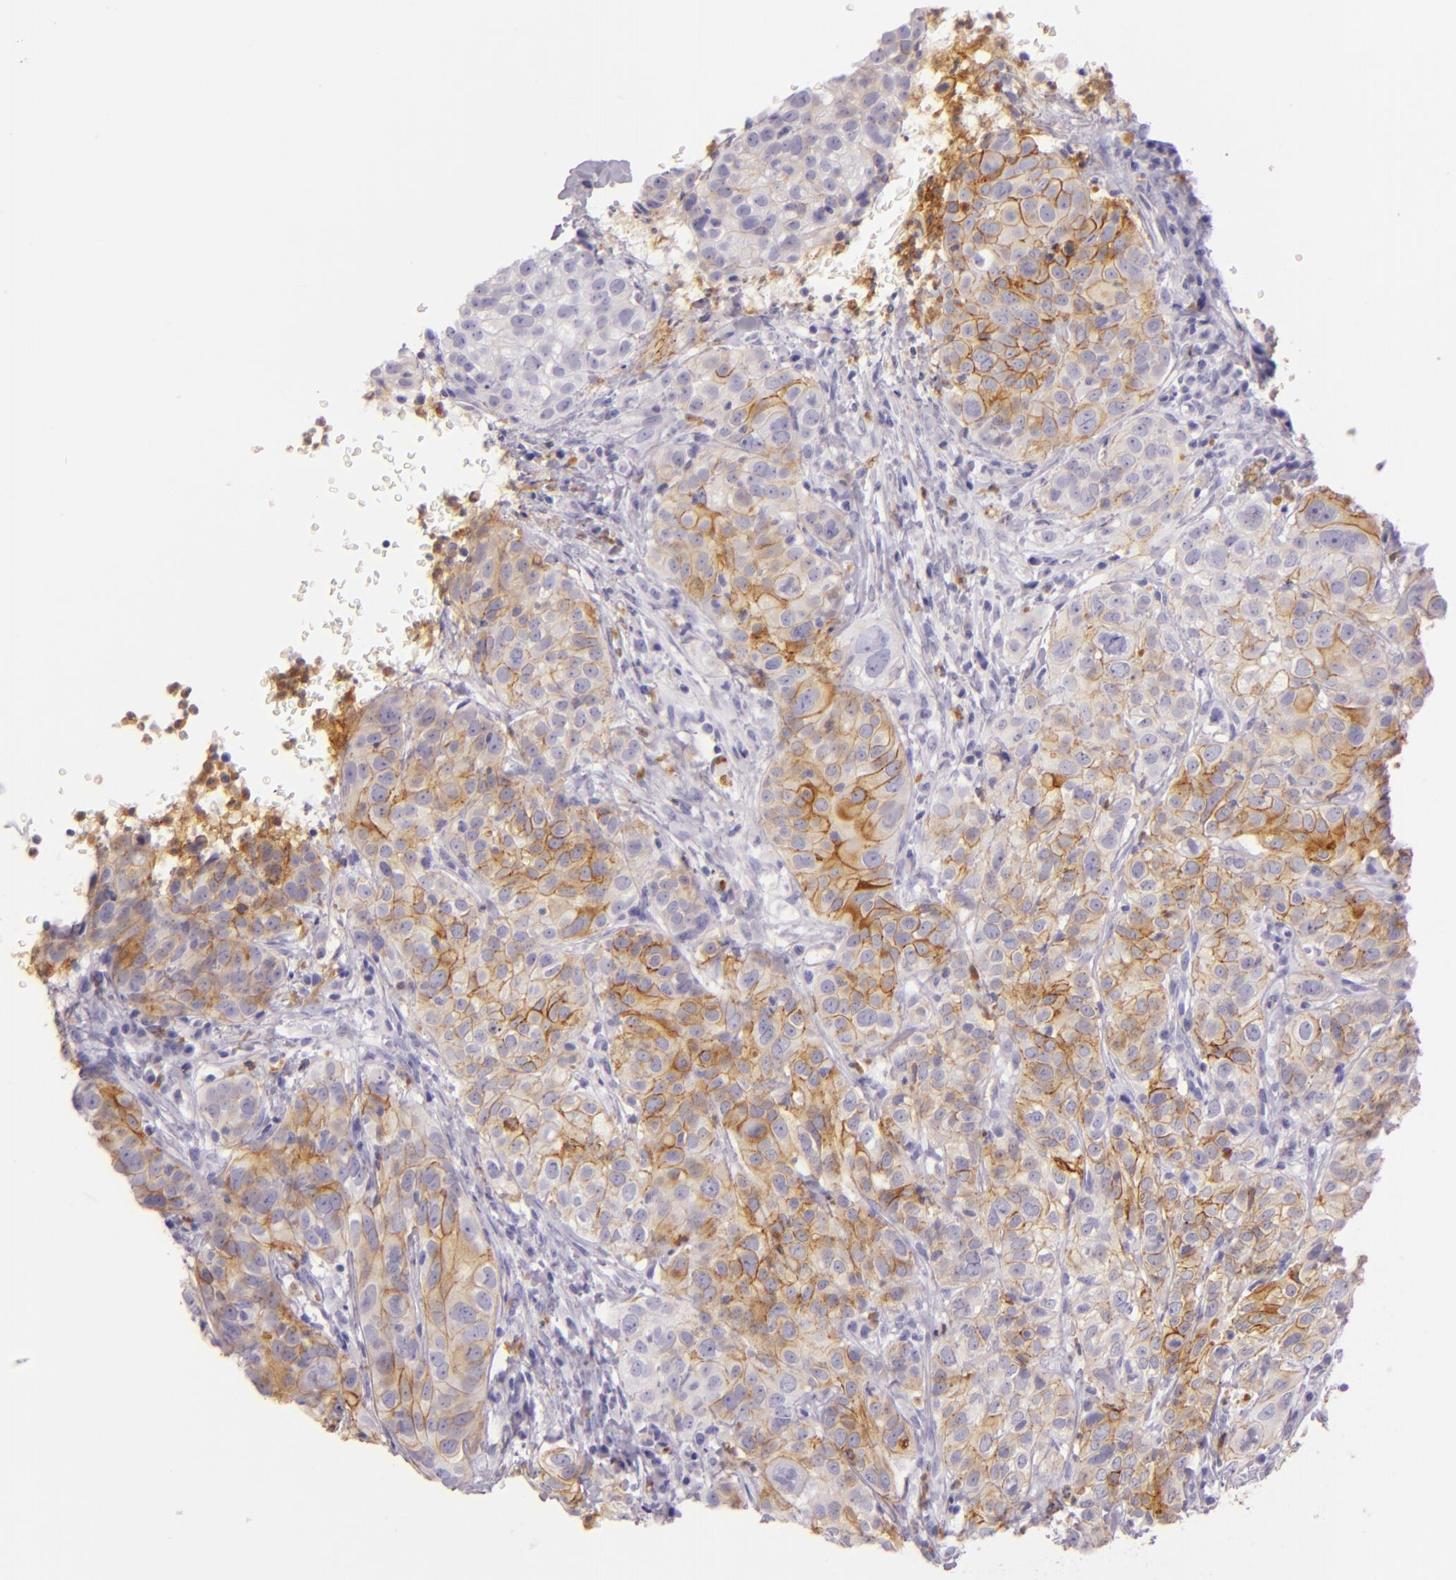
{"staining": {"intensity": "moderate", "quantity": "<25%", "location": "cytoplasmic/membranous"}, "tissue": "cervical cancer", "cell_type": "Tumor cells", "image_type": "cancer", "snomed": [{"axis": "morphology", "description": "Squamous cell carcinoma, NOS"}, {"axis": "topography", "description": "Cervix"}], "caption": "This is an image of immunohistochemistry staining of squamous cell carcinoma (cervical), which shows moderate staining in the cytoplasmic/membranous of tumor cells.", "gene": "CEACAM1", "patient": {"sex": "female", "age": 38}}